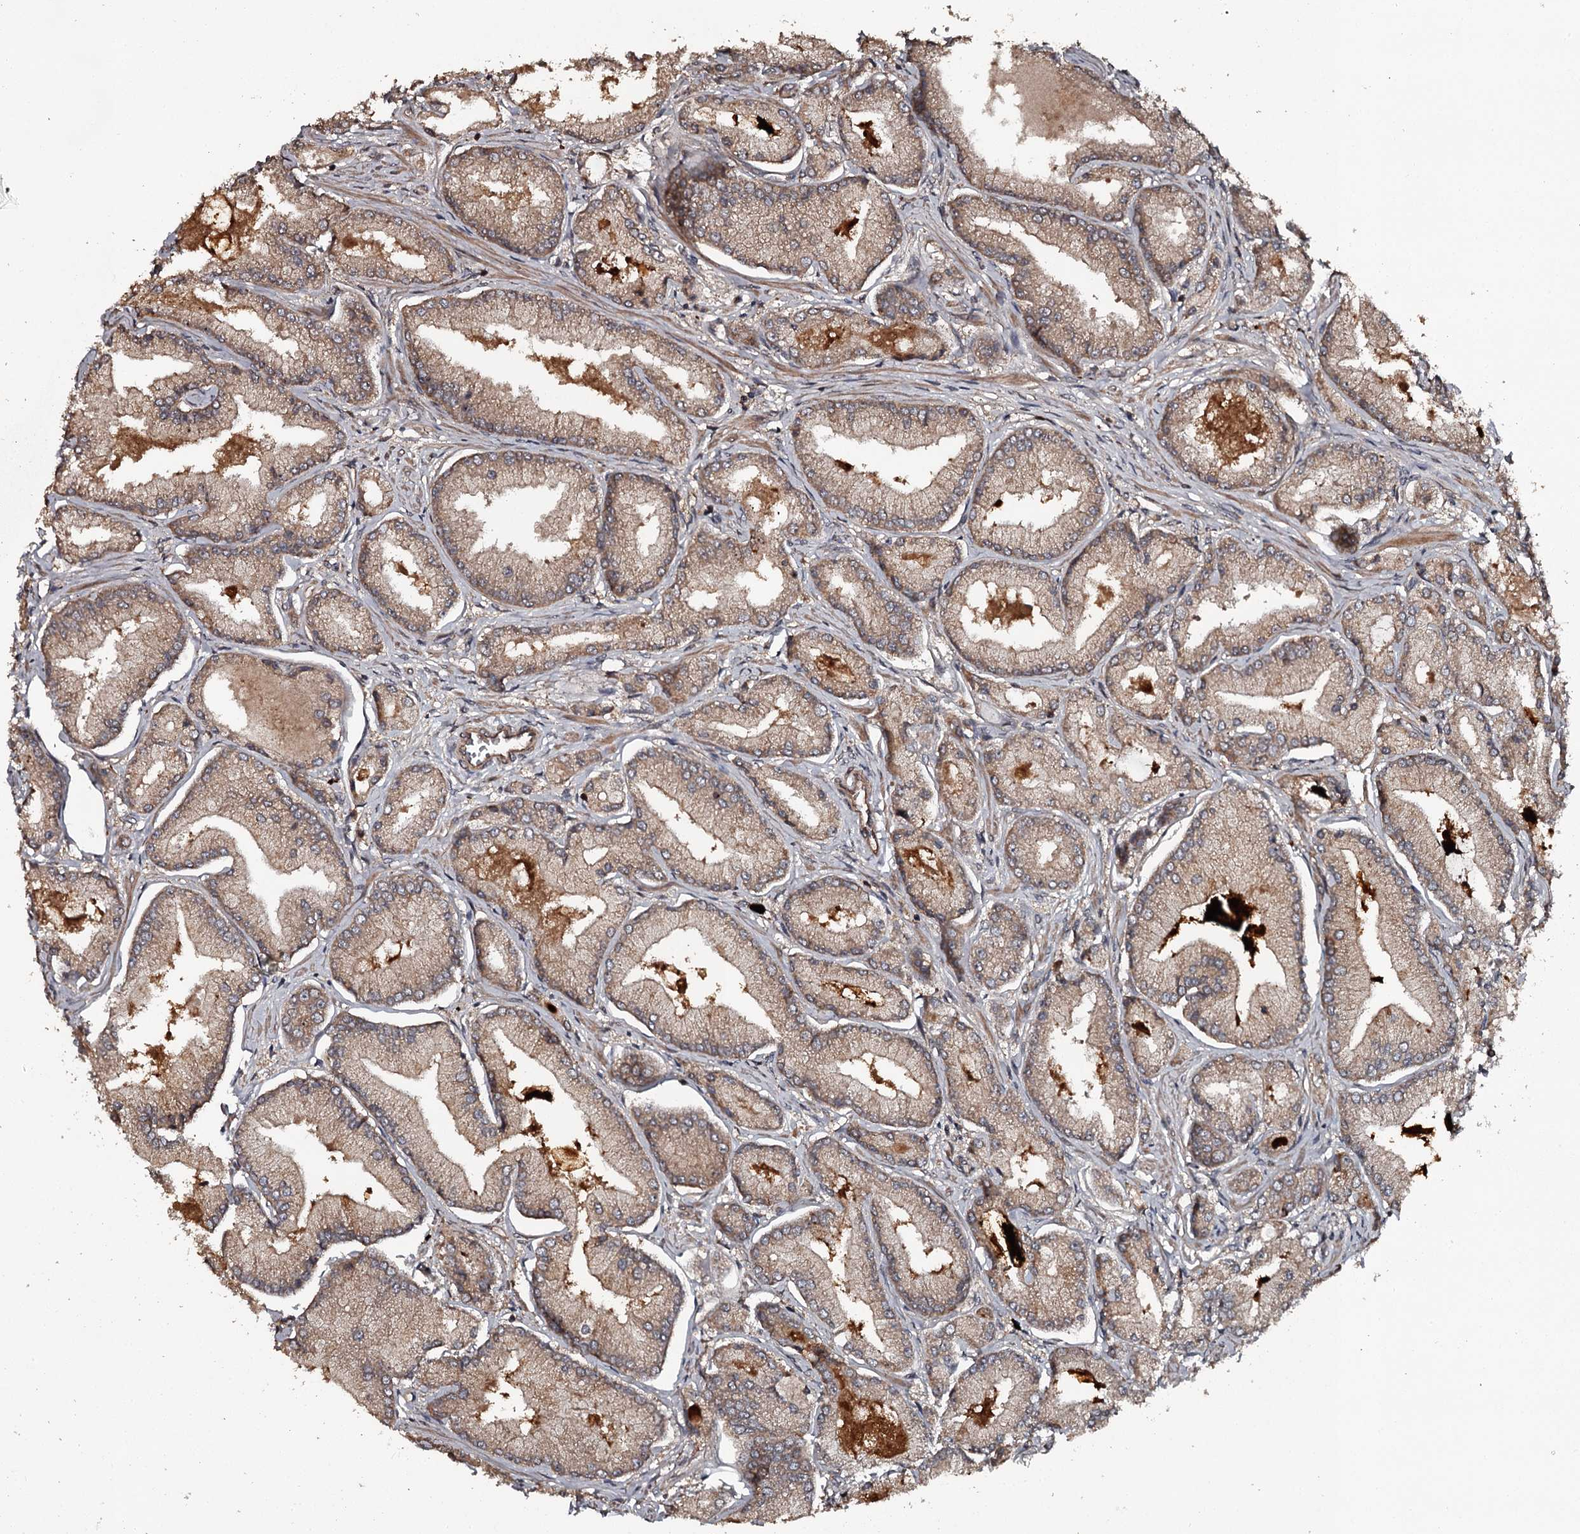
{"staining": {"intensity": "moderate", "quantity": ">75%", "location": "cytoplasmic/membranous"}, "tissue": "prostate cancer", "cell_type": "Tumor cells", "image_type": "cancer", "snomed": [{"axis": "morphology", "description": "Adenocarcinoma, Low grade"}, {"axis": "topography", "description": "Prostate"}], "caption": "Protein analysis of adenocarcinoma (low-grade) (prostate) tissue reveals moderate cytoplasmic/membranous expression in approximately >75% of tumor cells.", "gene": "RAB21", "patient": {"sex": "male", "age": 74}}